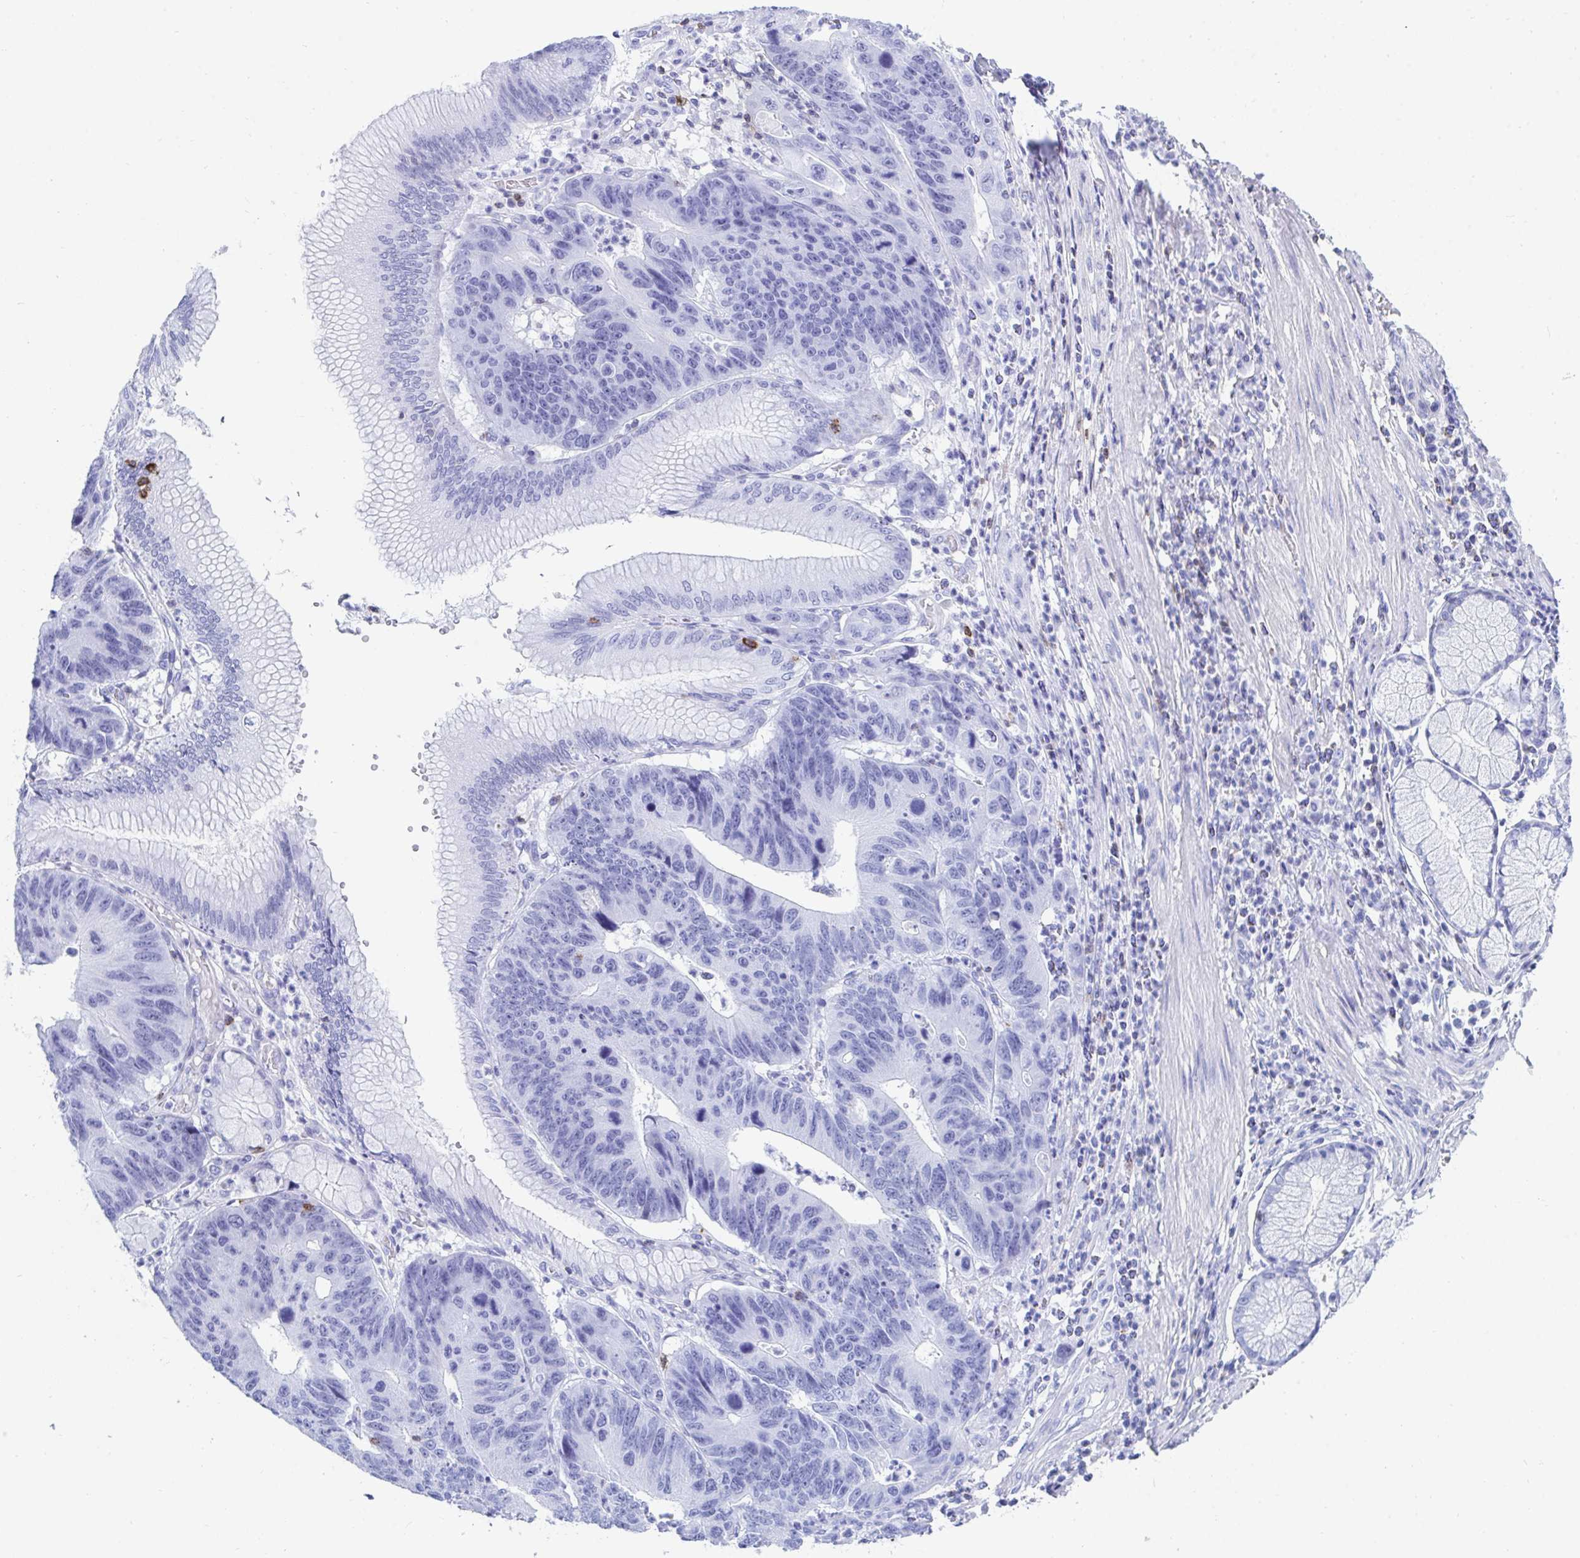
{"staining": {"intensity": "negative", "quantity": "none", "location": "none"}, "tissue": "stomach cancer", "cell_type": "Tumor cells", "image_type": "cancer", "snomed": [{"axis": "morphology", "description": "Adenocarcinoma, NOS"}, {"axis": "topography", "description": "Stomach"}], "caption": "High magnification brightfield microscopy of stomach cancer (adenocarcinoma) stained with DAB (3,3'-diaminobenzidine) (brown) and counterstained with hematoxylin (blue): tumor cells show no significant staining.", "gene": "CD7", "patient": {"sex": "male", "age": 59}}